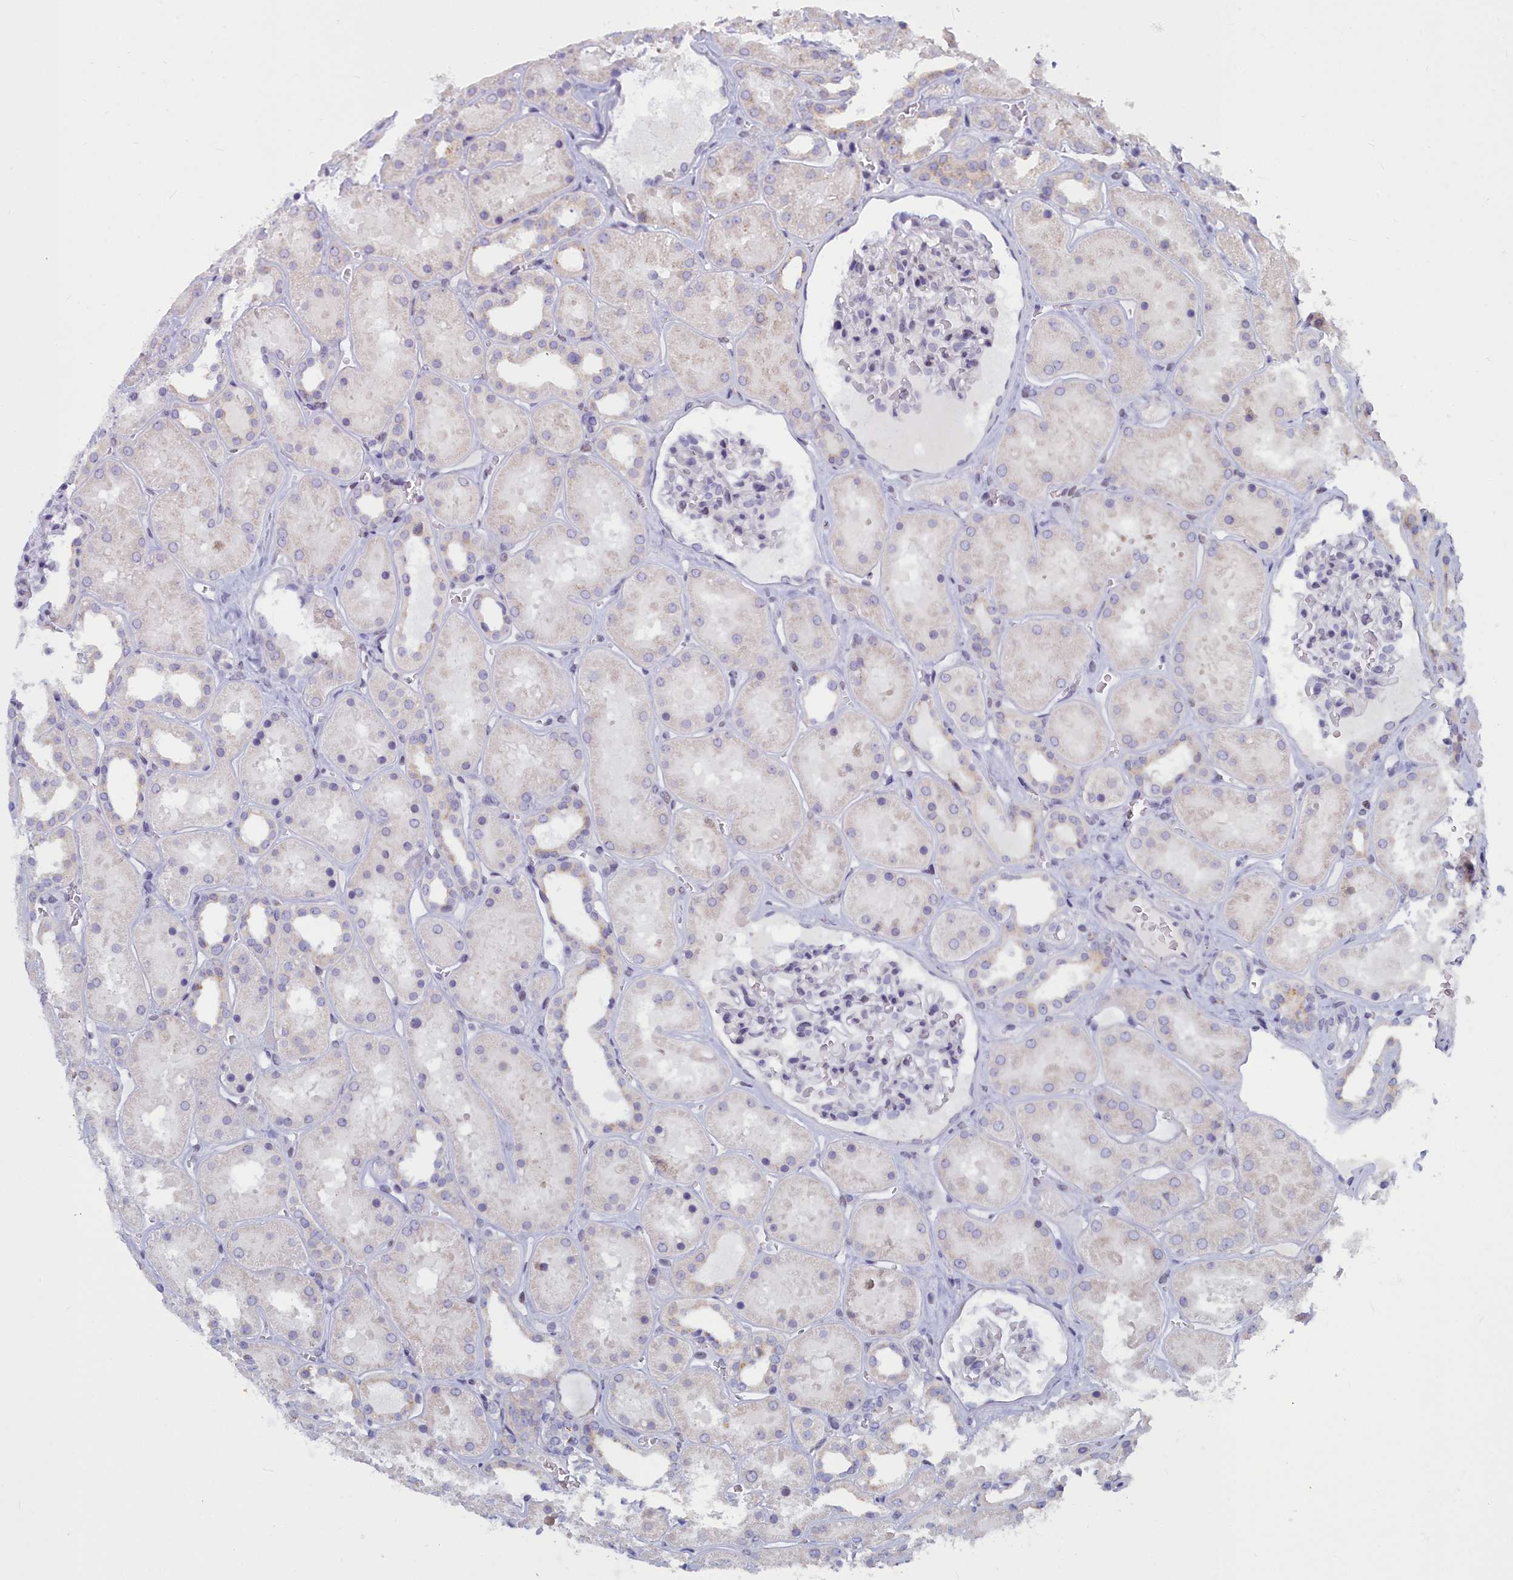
{"staining": {"intensity": "negative", "quantity": "none", "location": "none"}, "tissue": "kidney", "cell_type": "Cells in glomeruli", "image_type": "normal", "snomed": [{"axis": "morphology", "description": "Normal tissue, NOS"}, {"axis": "topography", "description": "Kidney"}], "caption": "Cells in glomeruli are negative for brown protein staining in unremarkable kidney. The staining was performed using DAB (3,3'-diaminobenzidine) to visualize the protein expression in brown, while the nuclei were stained in blue with hematoxylin (Magnification: 20x).", "gene": "WDPCP", "patient": {"sex": "female", "age": 41}}